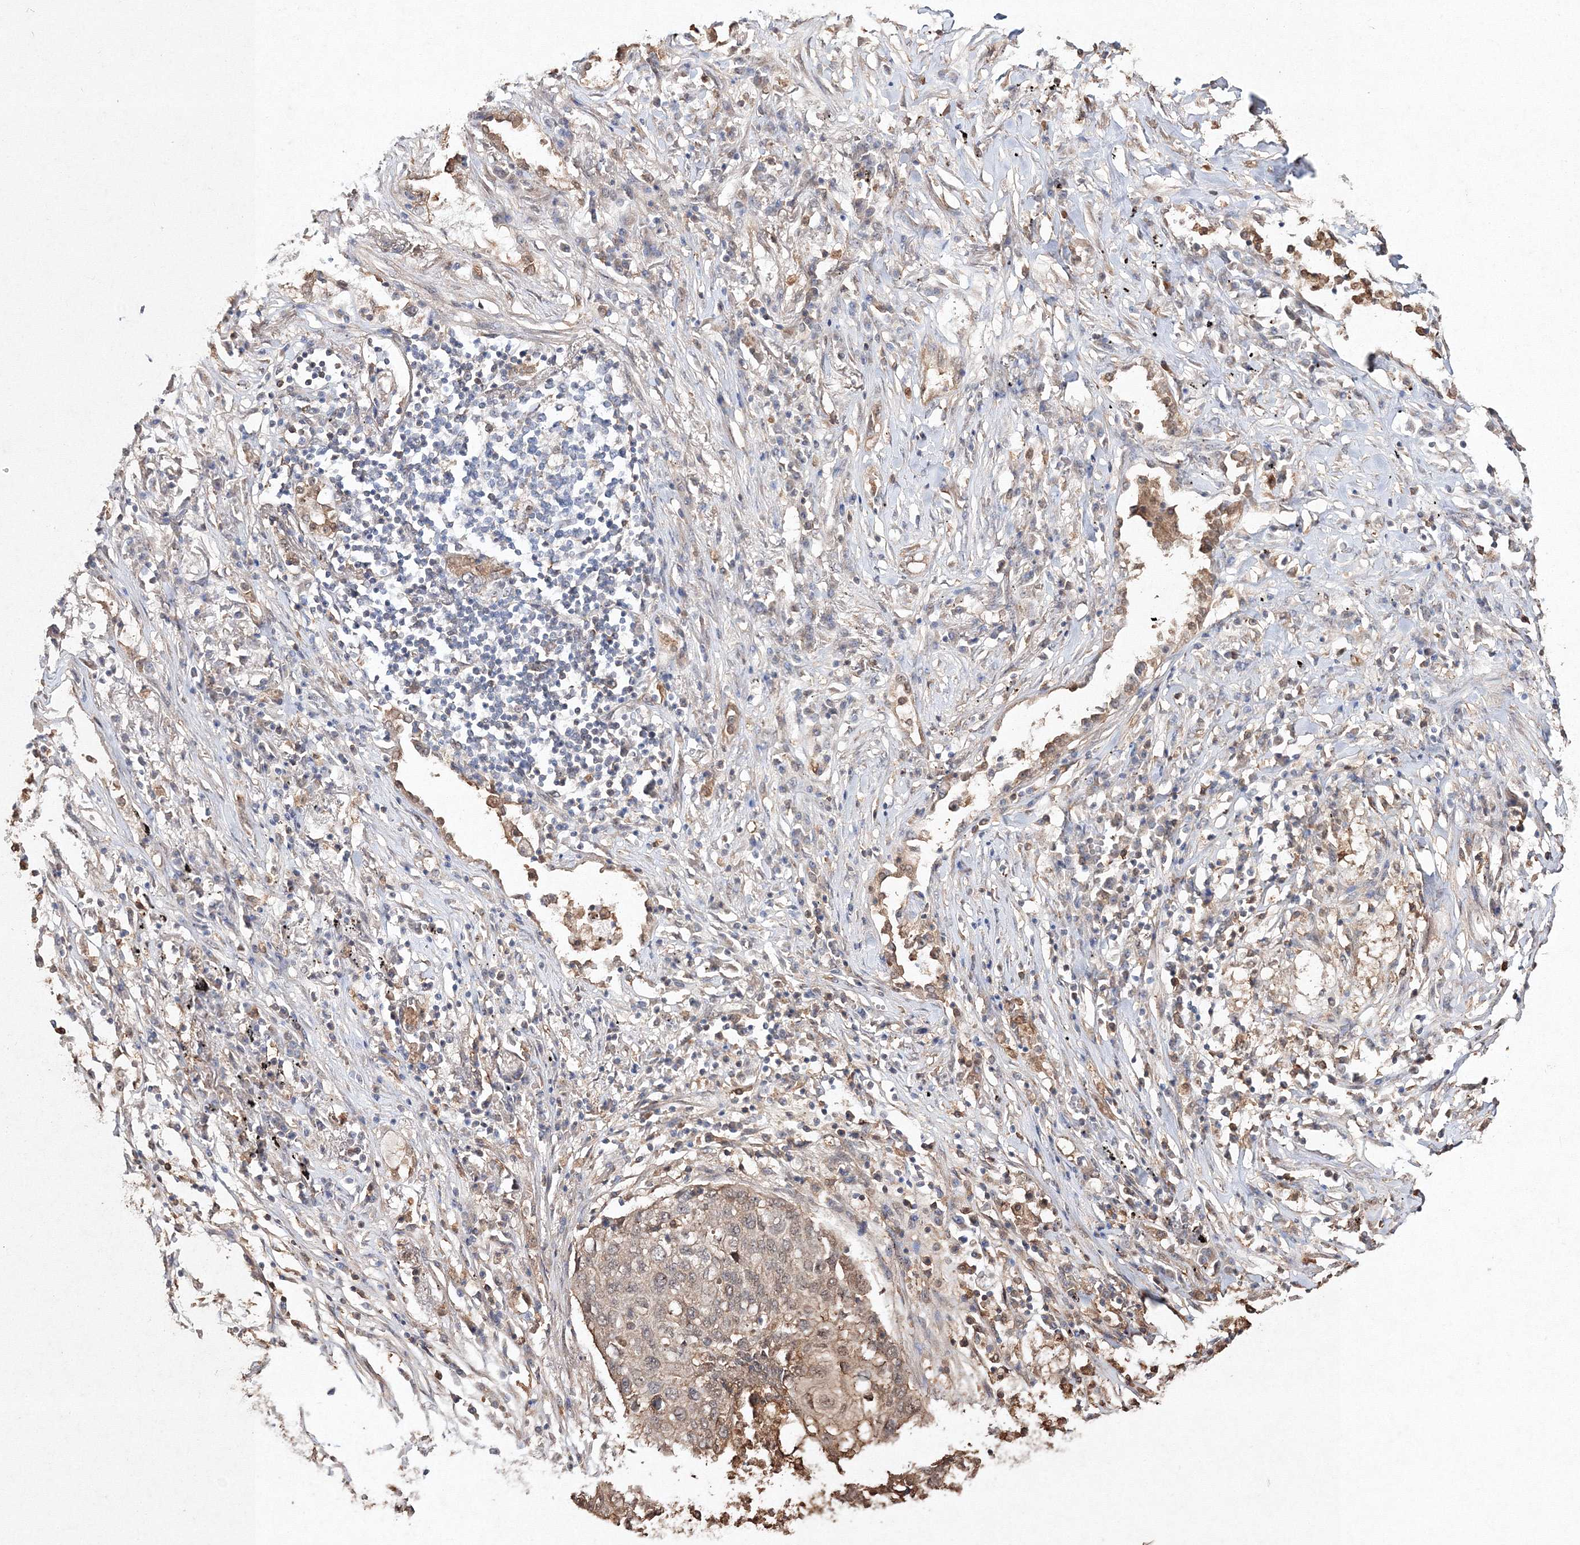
{"staining": {"intensity": "weak", "quantity": ">75%", "location": "cytoplasmic/membranous,nuclear"}, "tissue": "lung cancer", "cell_type": "Tumor cells", "image_type": "cancer", "snomed": [{"axis": "morphology", "description": "Squamous cell carcinoma, NOS"}, {"axis": "topography", "description": "Lung"}], "caption": "Immunohistochemical staining of human squamous cell carcinoma (lung) demonstrates low levels of weak cytoplasmic/membranous and nuclear staining in about >75% of tumor cells.", "gene": "S100A11", "patient": {"sex": "female", "age": 63}}